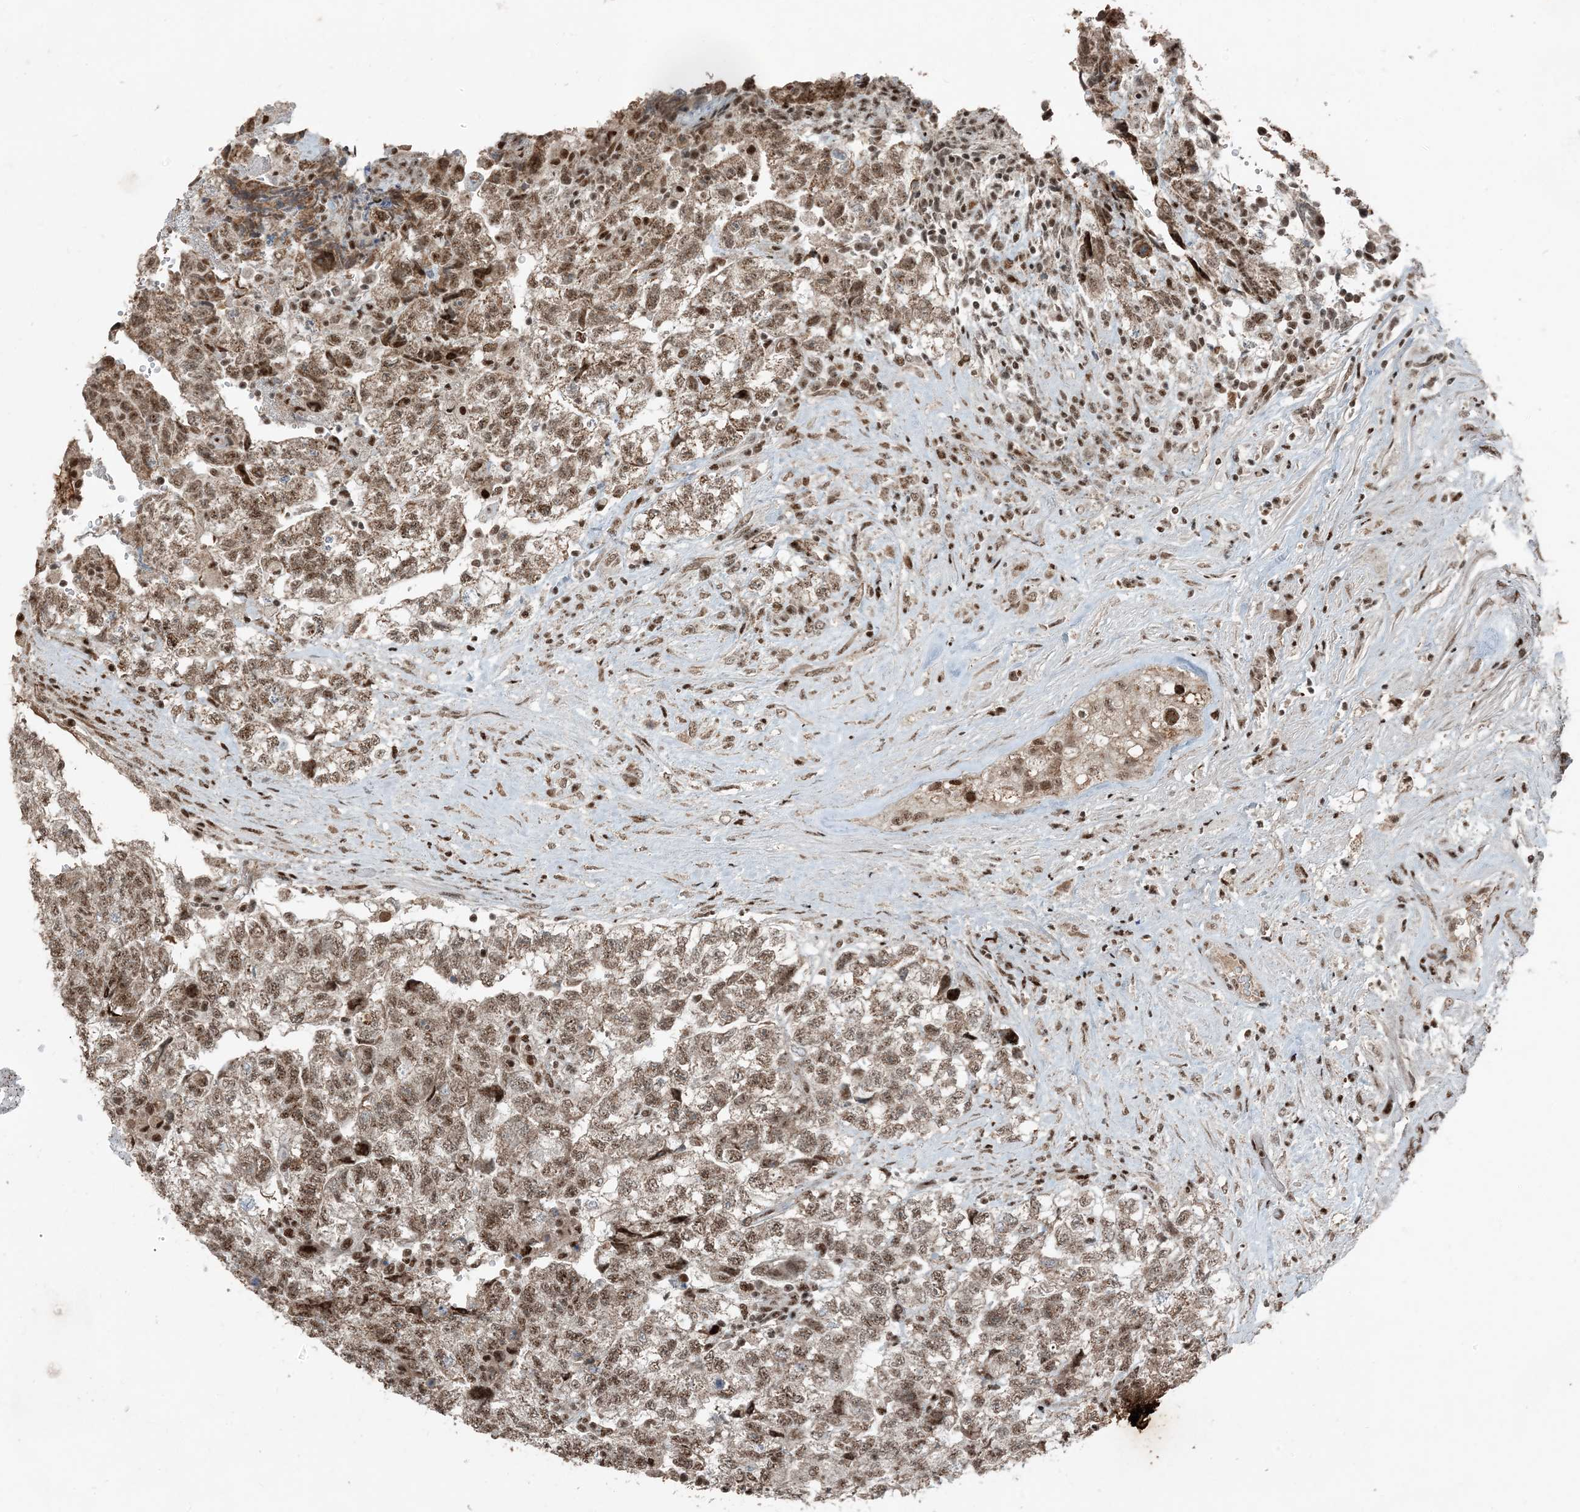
{"staining": {"intensity": "moderate", "quantity": ">75%", "location": "nuclear"}, "tissue": "testis cancer", "cell_type": "Tumor cells", "image_type": "cancer", "snomed": [{"axis": "morphology", "description": "Carcinoma, Embryonal, NOS"}, {"axis": "topography", "description": "Testis"}], "caption": "About >75% of tumor cells in embryonal carcinoma (testis) show moderate nuclear protein staining as visualized by brown immunohistochemical staining.", "gene": "TADA2B", "patient": {"sex": "male", "age": 36}}